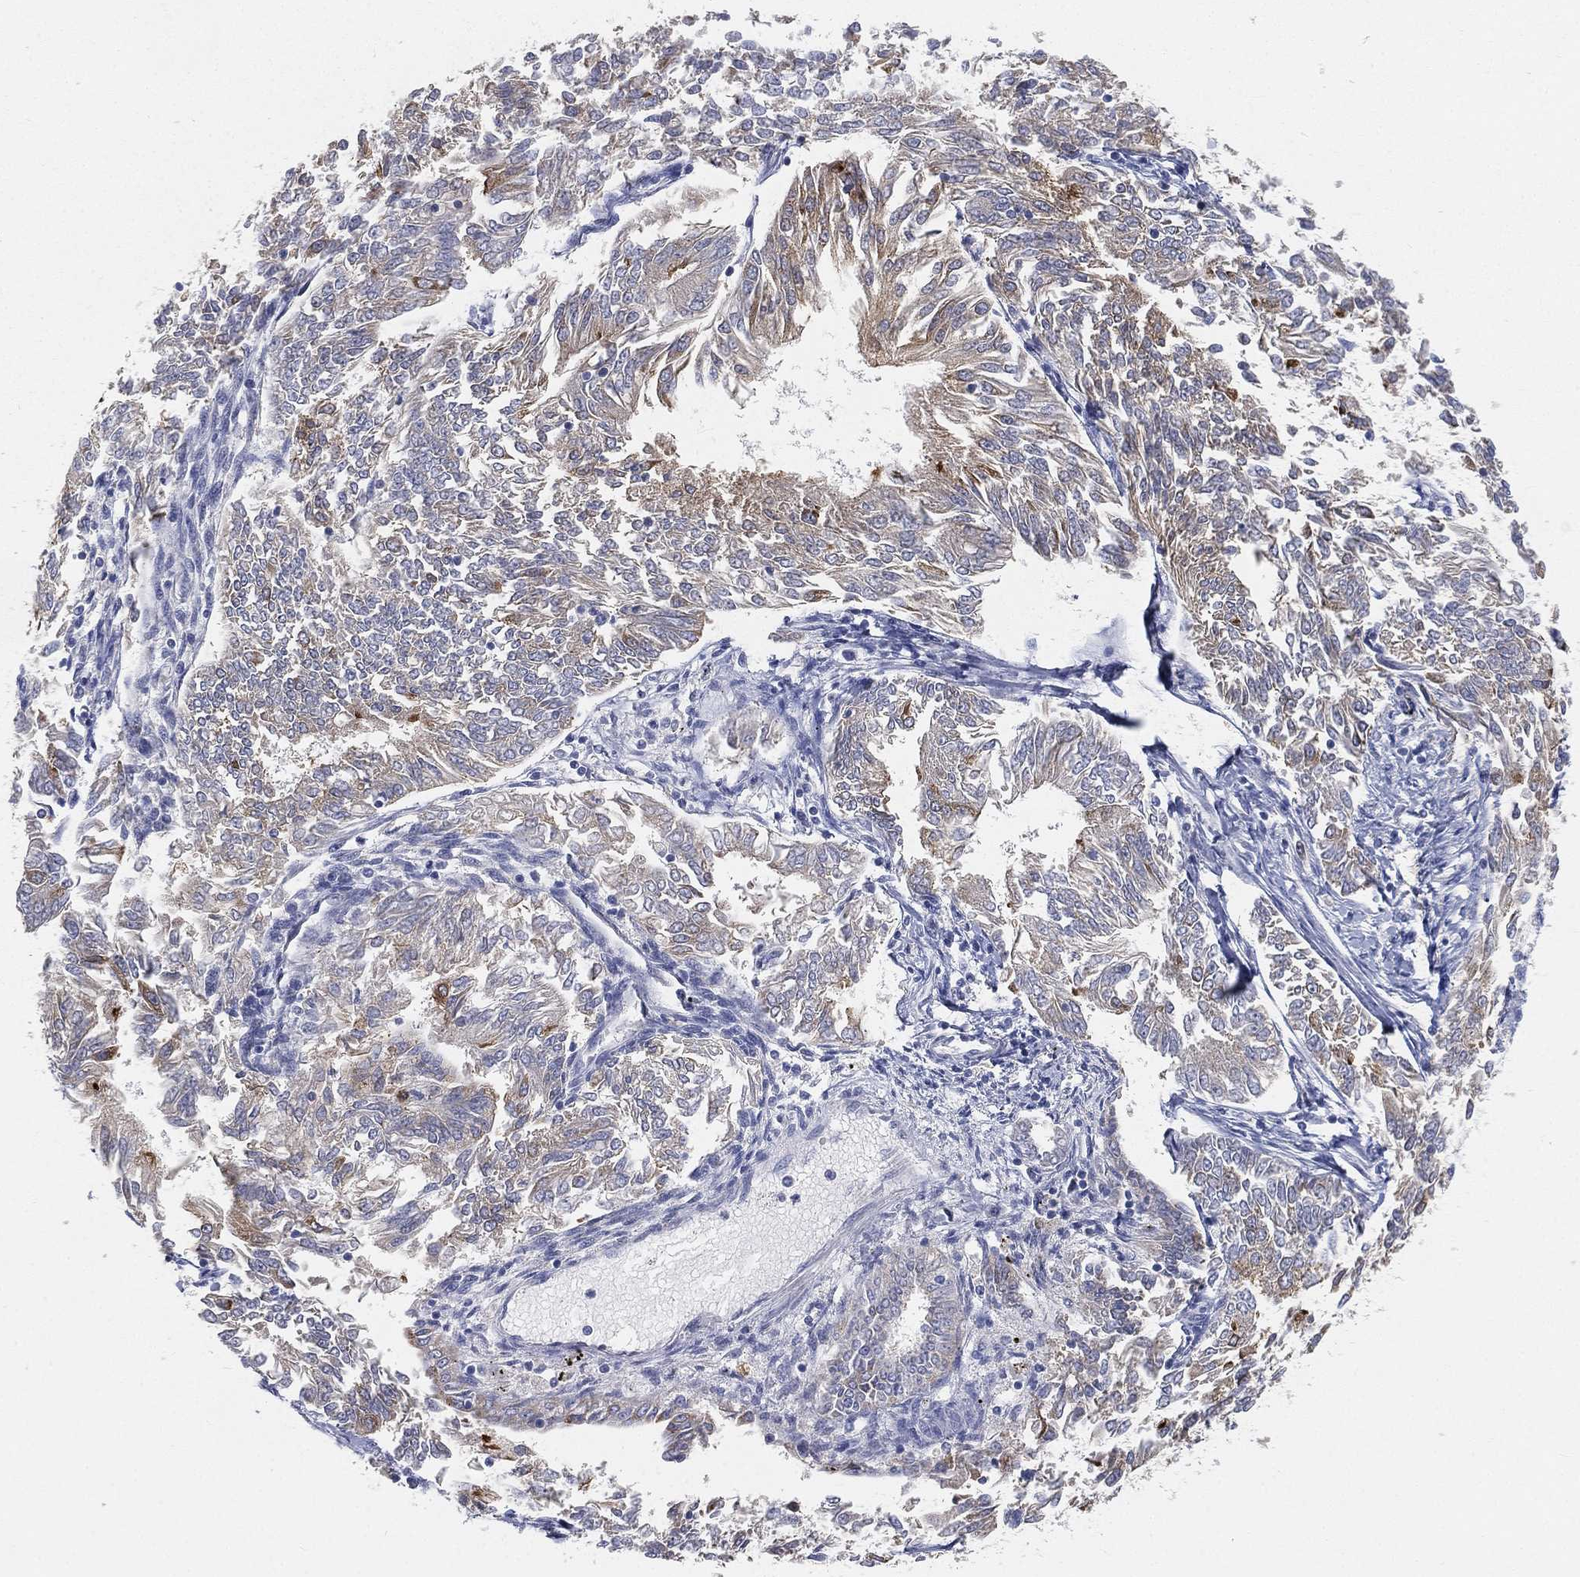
{"staining": {"intensity": "moderate", "quantity": "25%-75%", "location": "cytoplasmic/membranous"}, "tissue": "endometrial cancer", "cell_type": "Tumor cells", "image_type": "cancer", "snomed": [{"axis": "morphology", "description": "Adenocarcinoma, NOS"}, {"axis": "topography", "description": "Endometrium"}], "caption": "Endometrial adenocarcinoma stained with a protein marker displays moderate staining in tumor cells.", "gene": "TMEM25", "patient": {"sex": "female", "age": 58}}